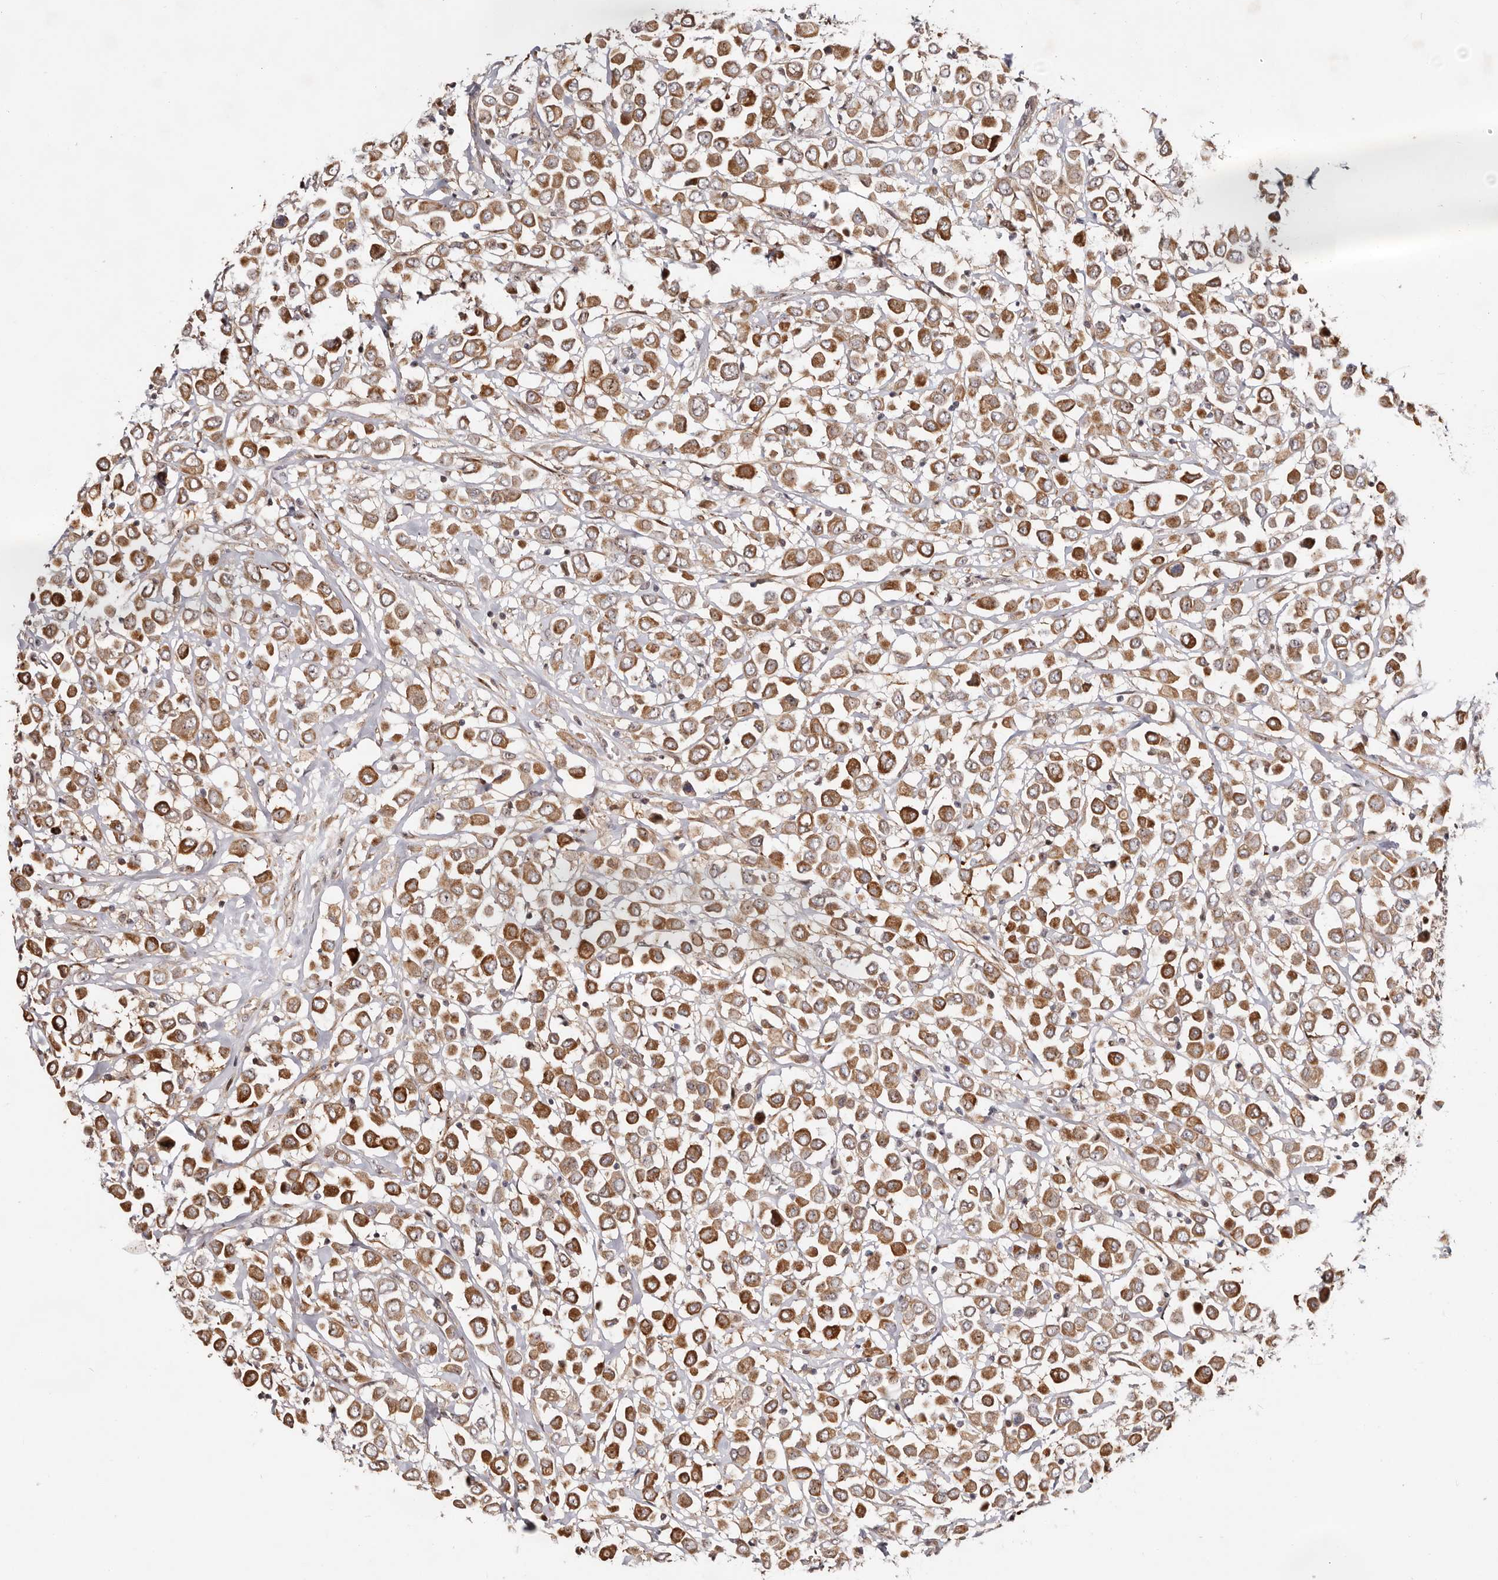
{"staining": {"intensity": "moderate", "quantity": ">75%", "location": "cytoplasmic/membranous"}, "tissue": "breast cancer", "cell_type": "Tumor cells", "image_type": "cancer", "snomed": [{"axis": "morphology", "description": "Duct carcinoma"}, {"axis": "topography", "description": "Breast"}], "caption": "Breast cancer (intraductal carcinoma) stained for a protein (brown) reveals moderate cytoplasmic/membranous positive positivity in about >75% of tumor cells.", "gene": "ODF2L", "patient": {"sex": "female", "age": 61}}